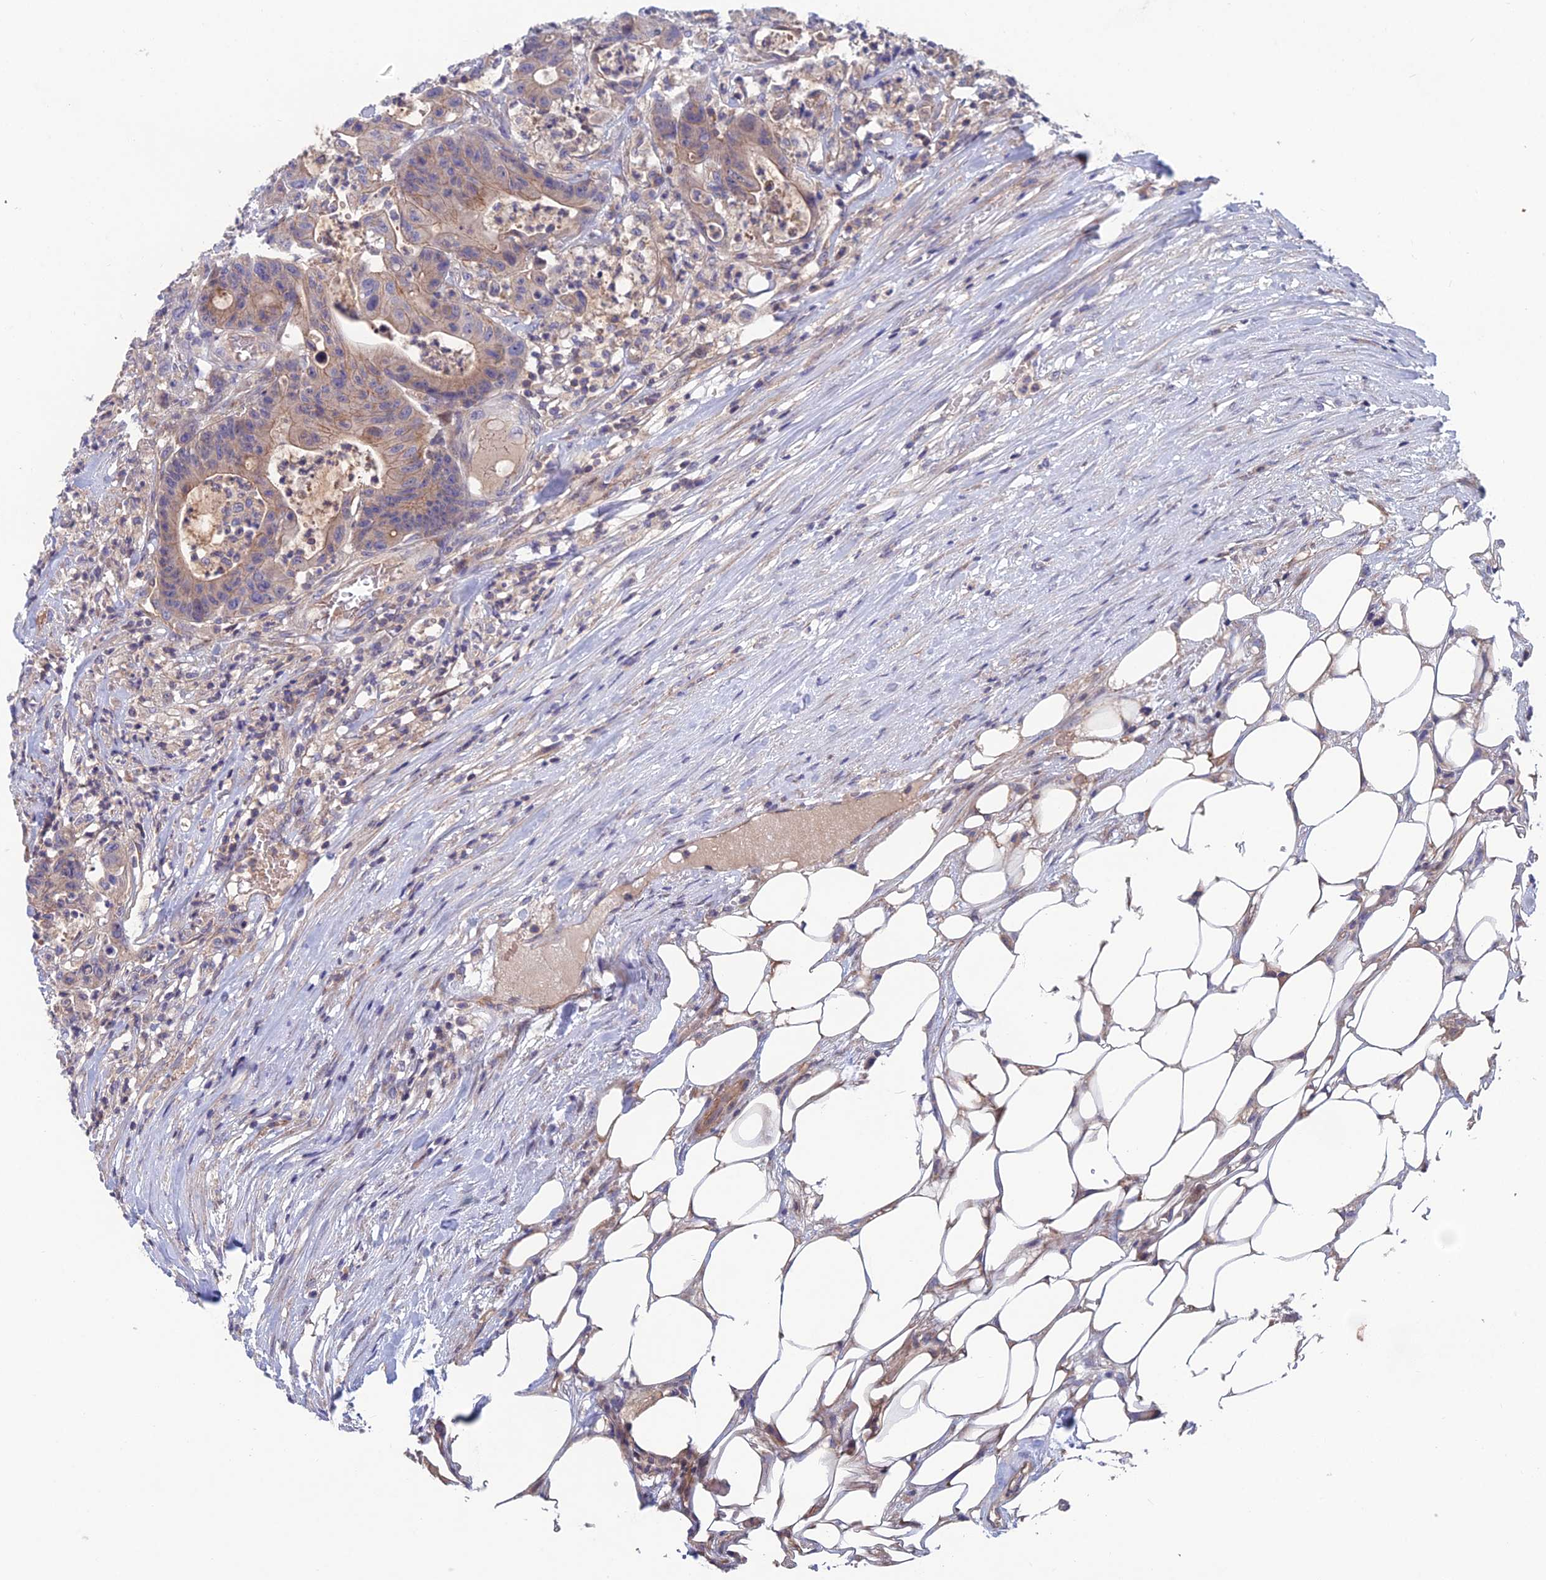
{"staining": {"intensity": "moderate", "quantity": "25%-75%", "location": "cytoplasmic/membranous"}, "tissue": "colorectal cancer", "cell_type": "Tumor cells", "image_type": "cancer", "snomed": [{"axis": "morphology", "description": "Adenocarcinoma, NOS"}, {"axis": "topography", "description": "Colon"}], "caption": "About 25%-75% of tumor cells in colorectal cancer display moderate cytoplasmic/membranous protein expression as visualized by brown immunohistochemical staining.", "gene": "USP37", "patient": {"sex": "female", "age": 84}}